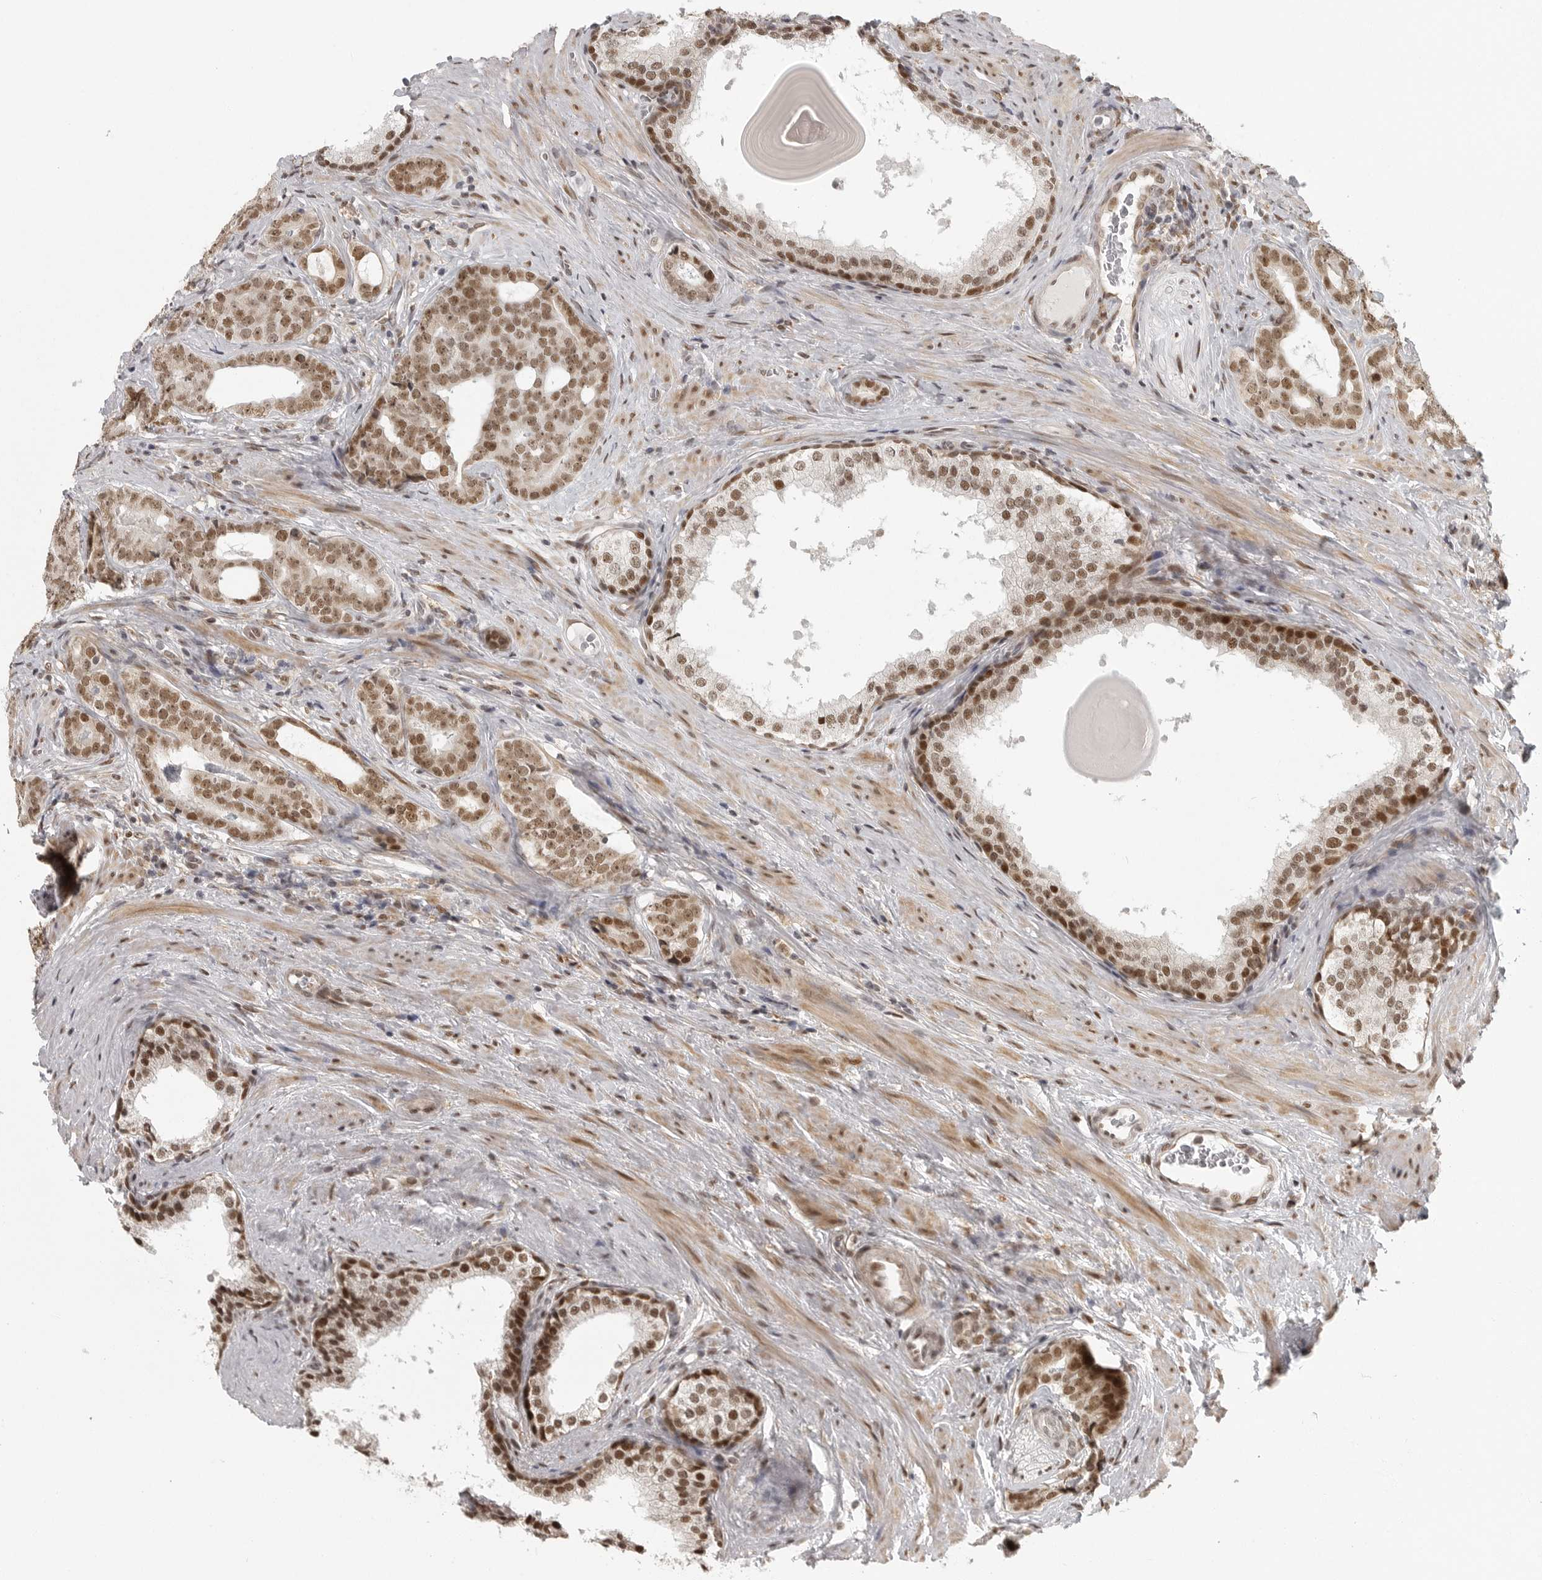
{"staining": {"intensity": "moderate", "quantity": ">75%", "location": "nuclear"}, "tissue": "prostate cancer", "cell_type": "Tumor cells", "image_type": "cancer", "snomed": [{"axis": "morphology", "description": "Adenocarcinoma, High grade"}, {"axis": "topography", "description": "Prostate"}], "caption": "About >75% of tumor cells in human high-grade adenocarcinoma (prostate) display moderate nuclear protein staining as visualized by brown immunohistochemical staining.", "gene": "ISG20L2", "patient": {"sex": "male", "age": 56}}